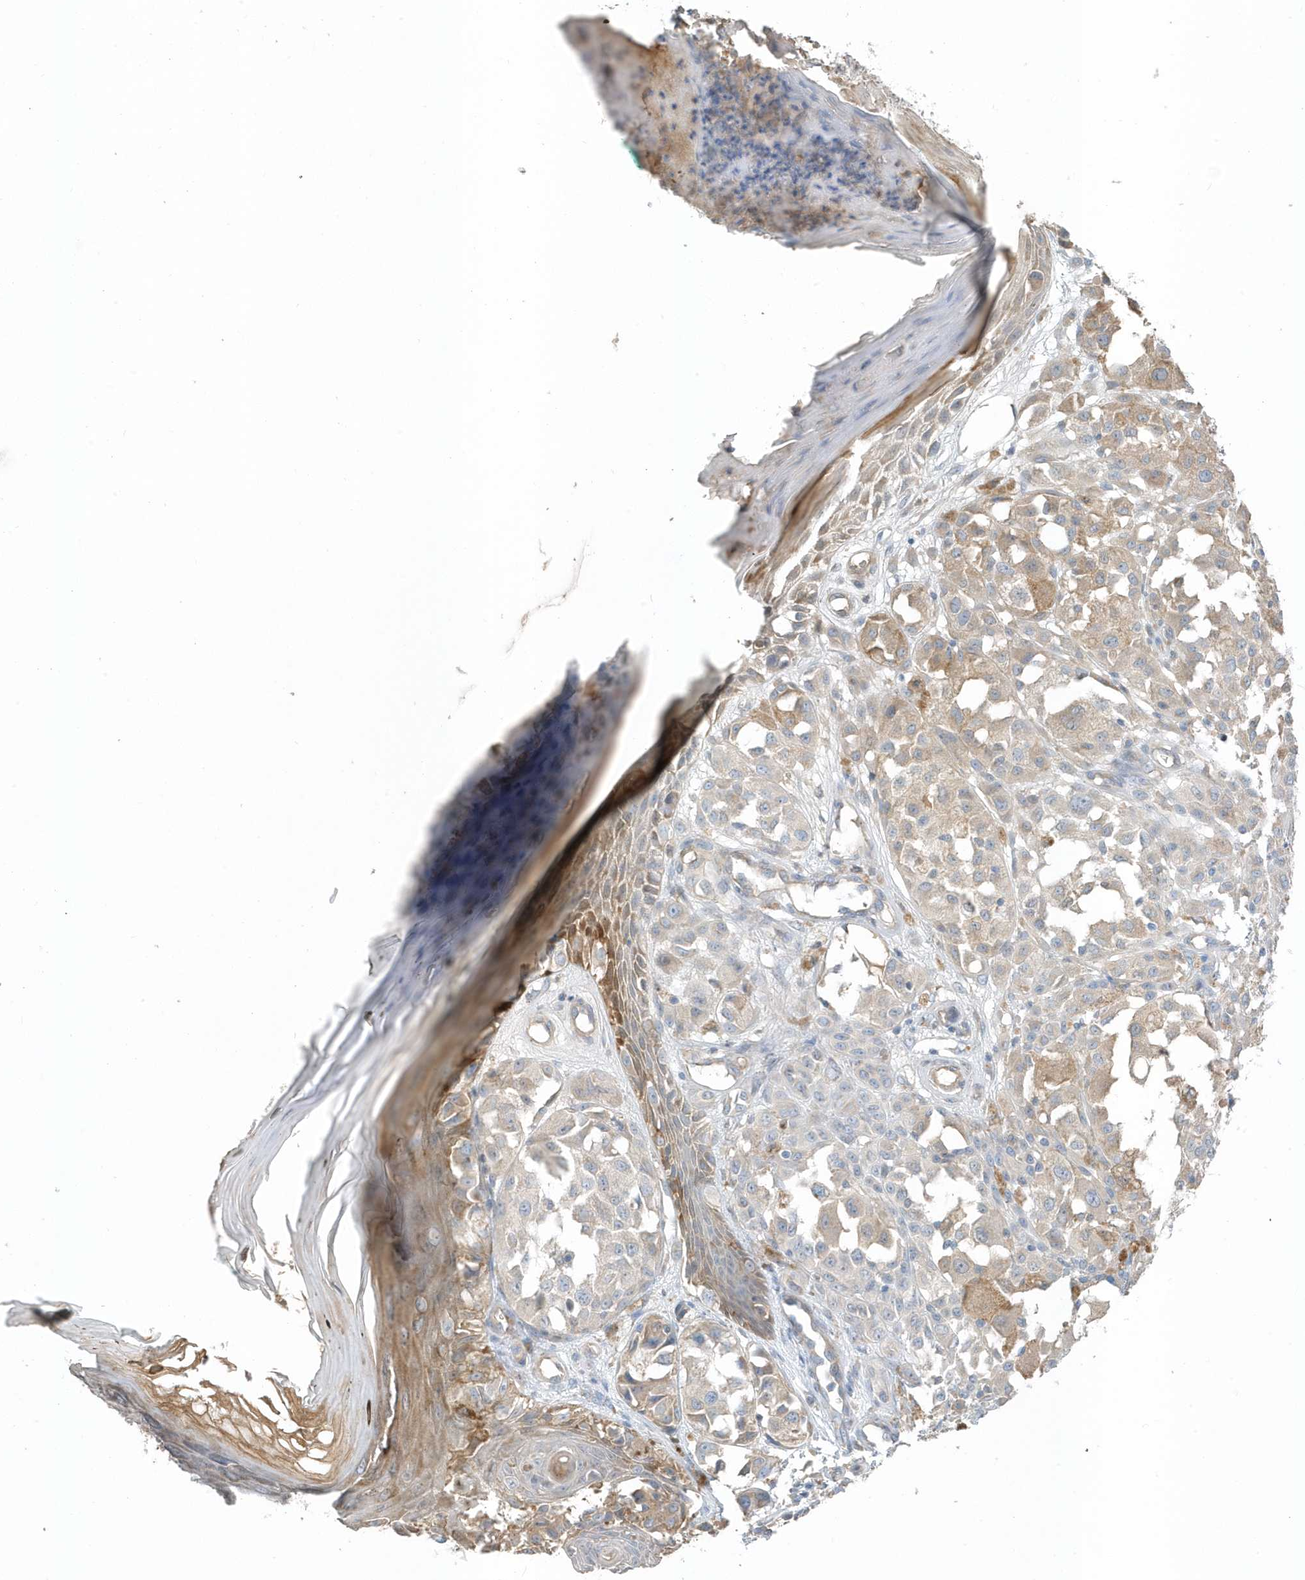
{"staining": {"intensity": "strong", "quantity": "<25%", "location": "cytoplasmic/membranous"}, "tissue": "melanoma", "cell_type": "Tumor cells", "image_type": "cancer", "snomed": [{"axis": "morphology", "description": "Malignant melanoma, NOS"}, {"axis": "topography", "description": "Skin of leg"}], "caption": "Protein expression analysis of melanoma exhibits strong cytoplasmic/membranous positivity in approximately <25% of tumor cells.", "gene": "USP53", "patient": {"sex": "female", "age": 72}}